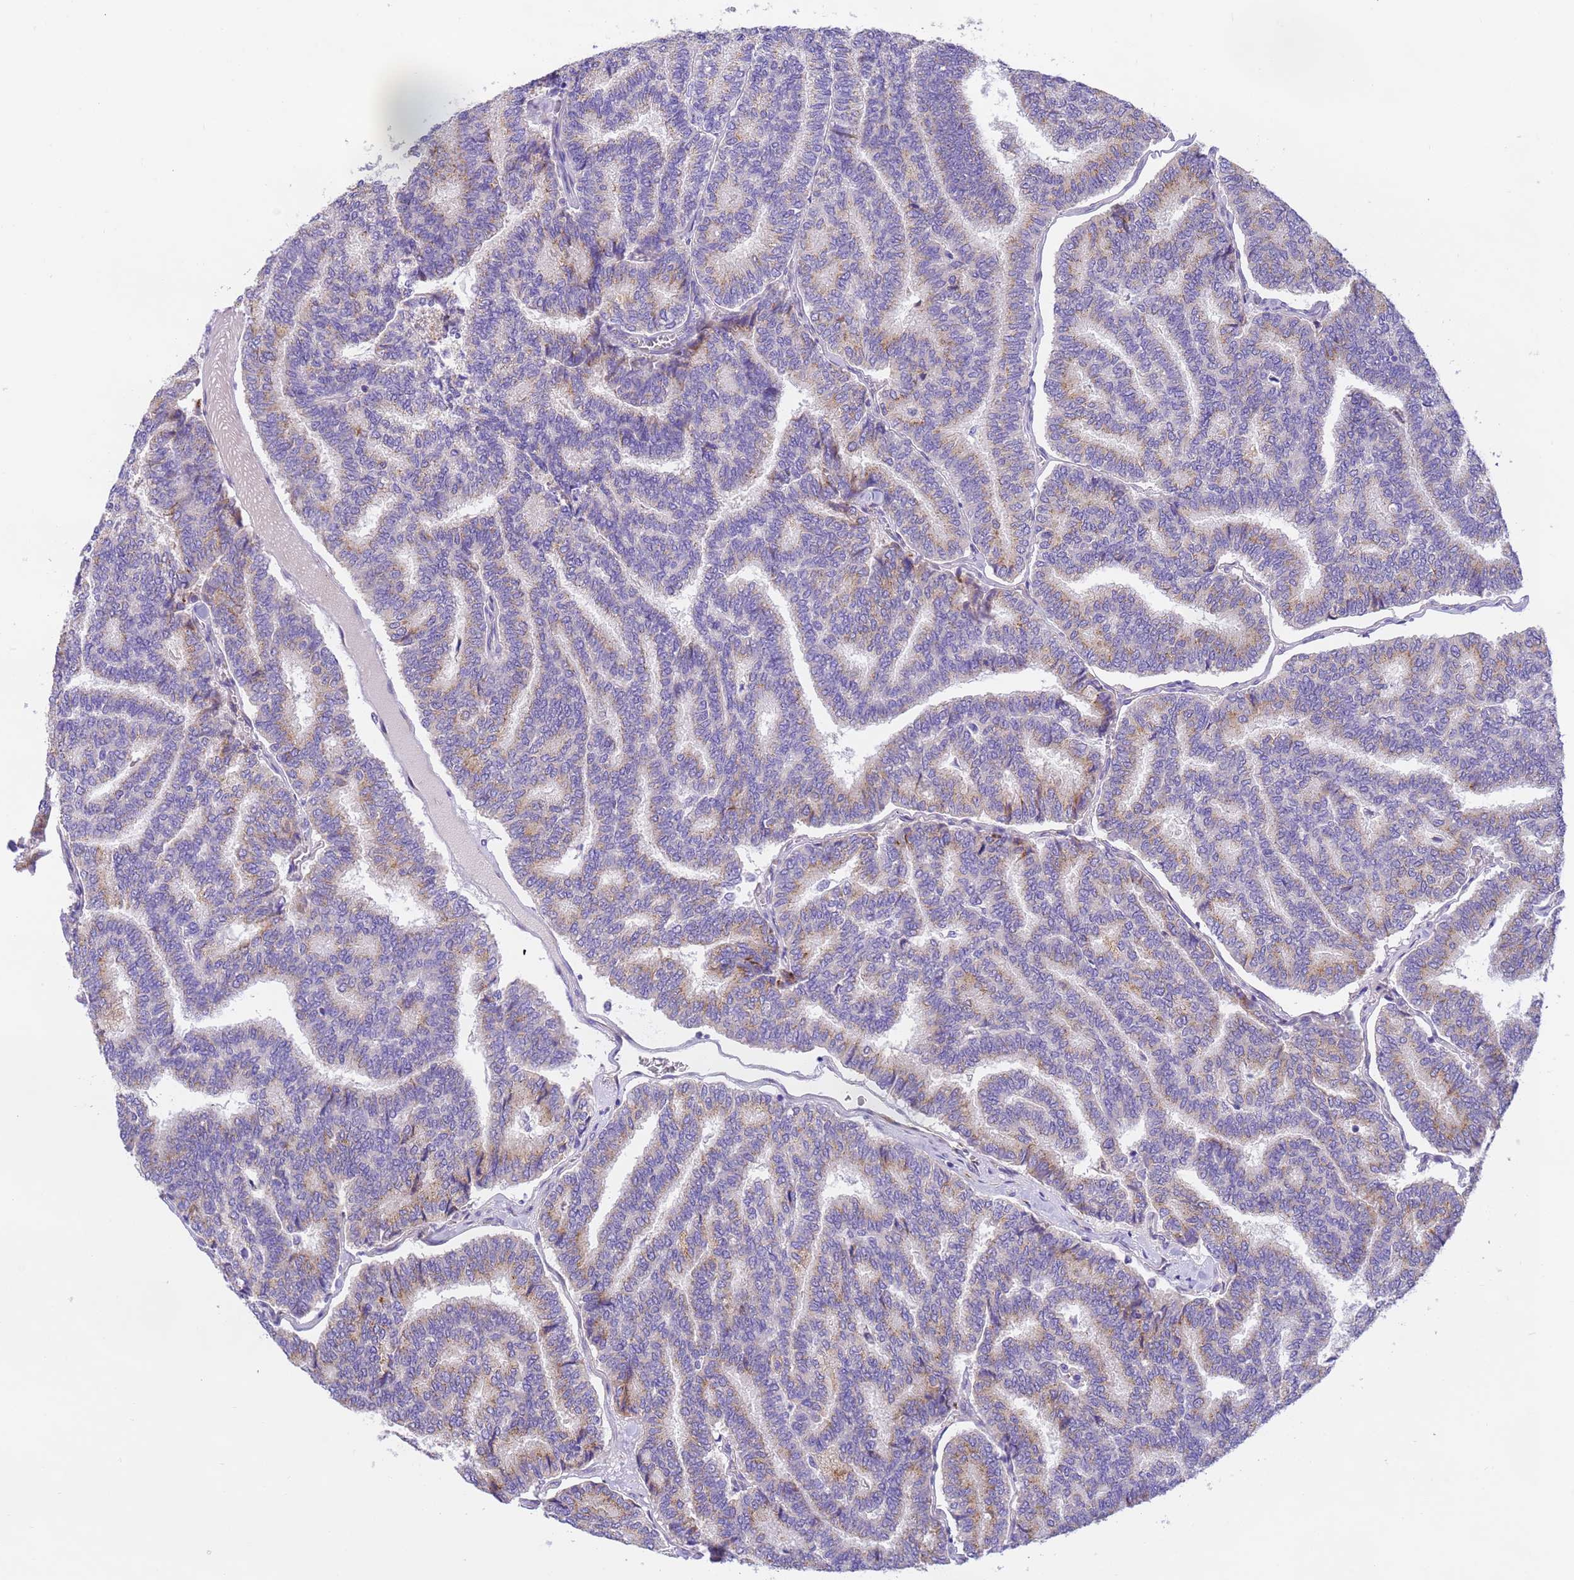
{"staining": {"intensity": "moderate", "quantity": ">75%", "location": "cytoplasmic/membranous"}, "tissue": "thyroid cancer", "cell_type": "Tumor cells", "image_type": "cancer", "snomed": [{"axis": "morphology", "description": "Papillary adenocarcinoma, NOS"}, {"axis": "topography", "description": "Thyroid gland"}], "caption": "This photomicrograph demonstrates immunohistochemistry (IHC) staining of papillary adenocarcinoma (thyroid), with medium moderate cytoplasmic/membranous positivity in about >75% of tumor cells.", "gene": "RHBDD3", "patient": {"sex": "female", "age": 35}}